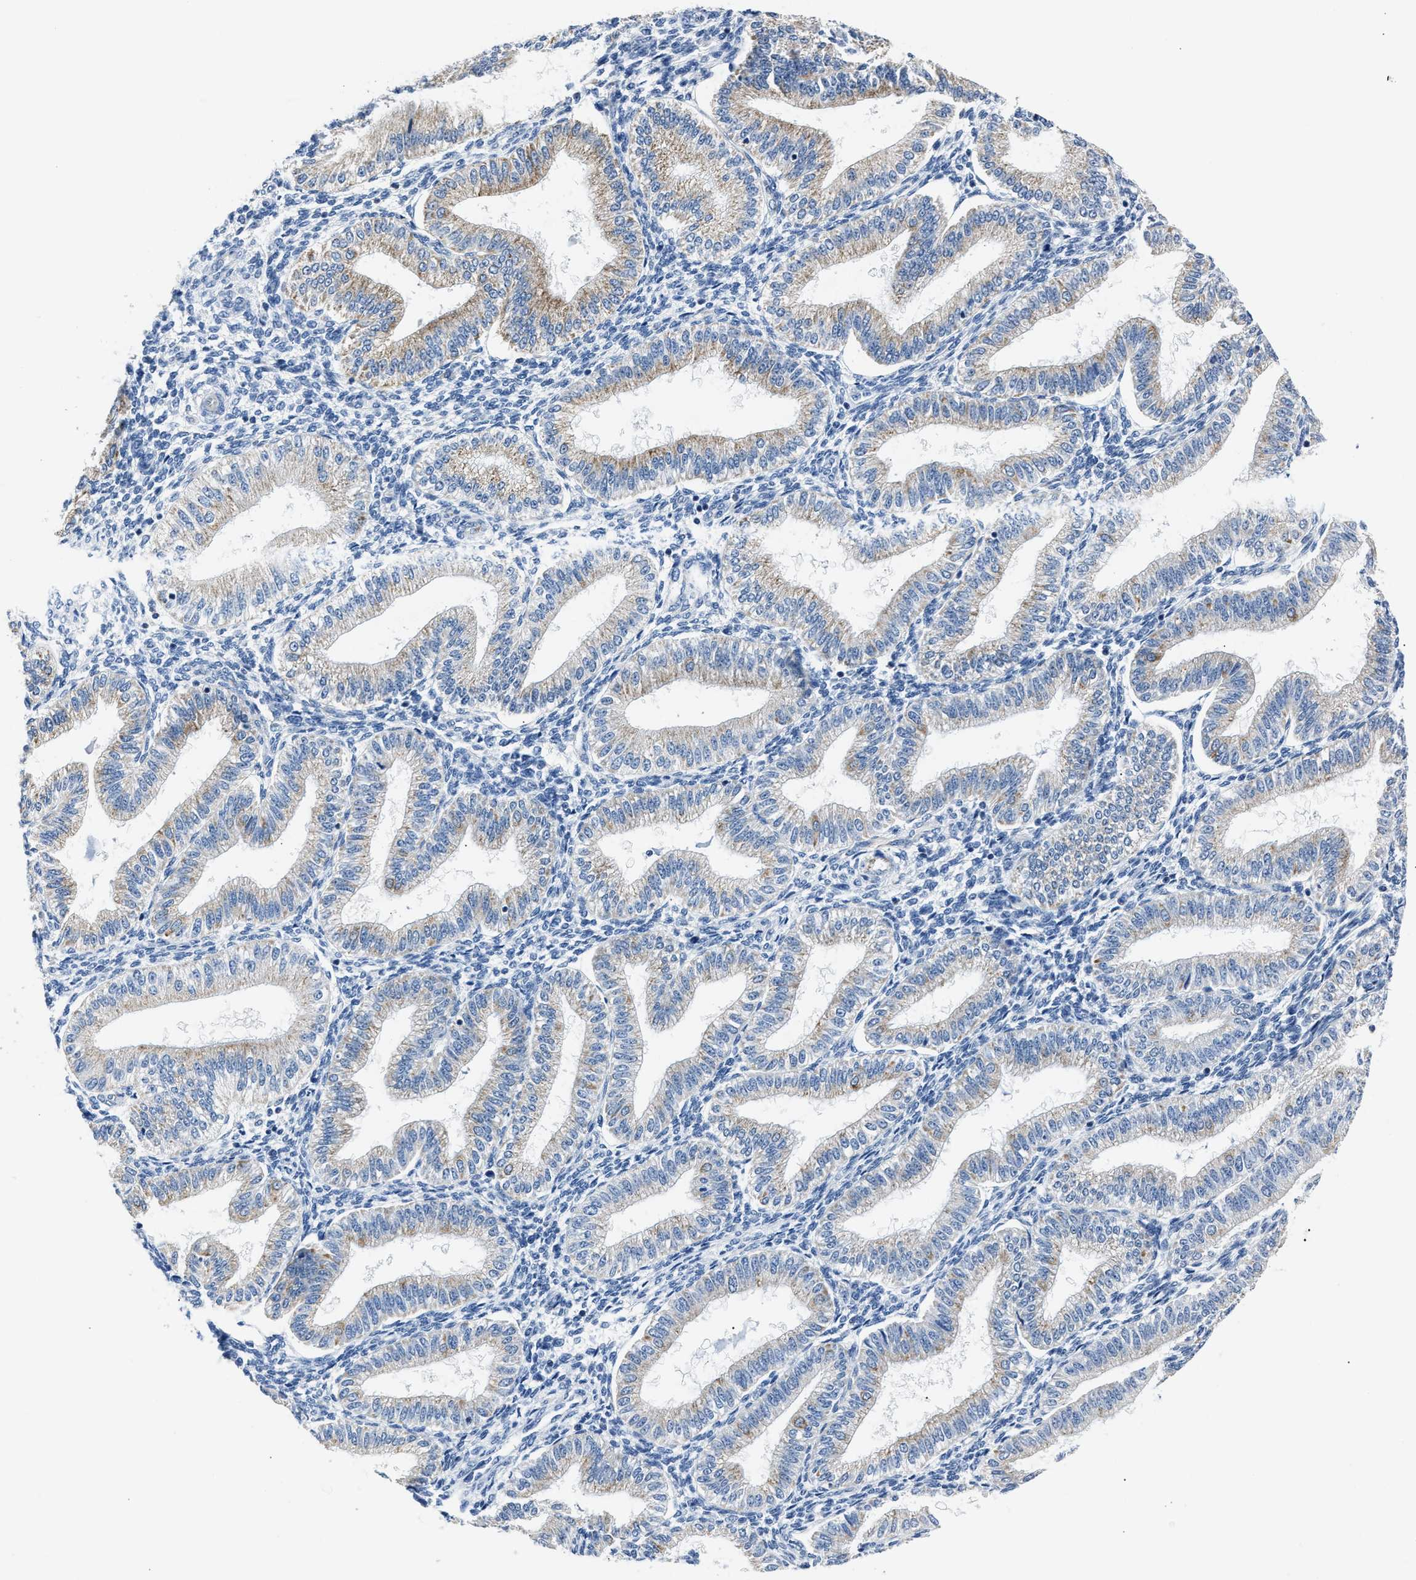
{"staining": {"intensity": "negative", "quantity": "none", "location": "none"}, "tissue": "endometrium", "cell_type": "Cells in endometrial stroma", "image_type": "normal", "snomed": [{"axis": "morphology", "description": "Normal tissue, NOS"}, {"axis": "topography", "description": "Endometrium"}], "caption": "This is an IHC micrograph of normal endometrium. There is no positivity in cells in endometrial stroma.", "gene": "AMACR", "patient": {"sex": "female", "age": 39}}